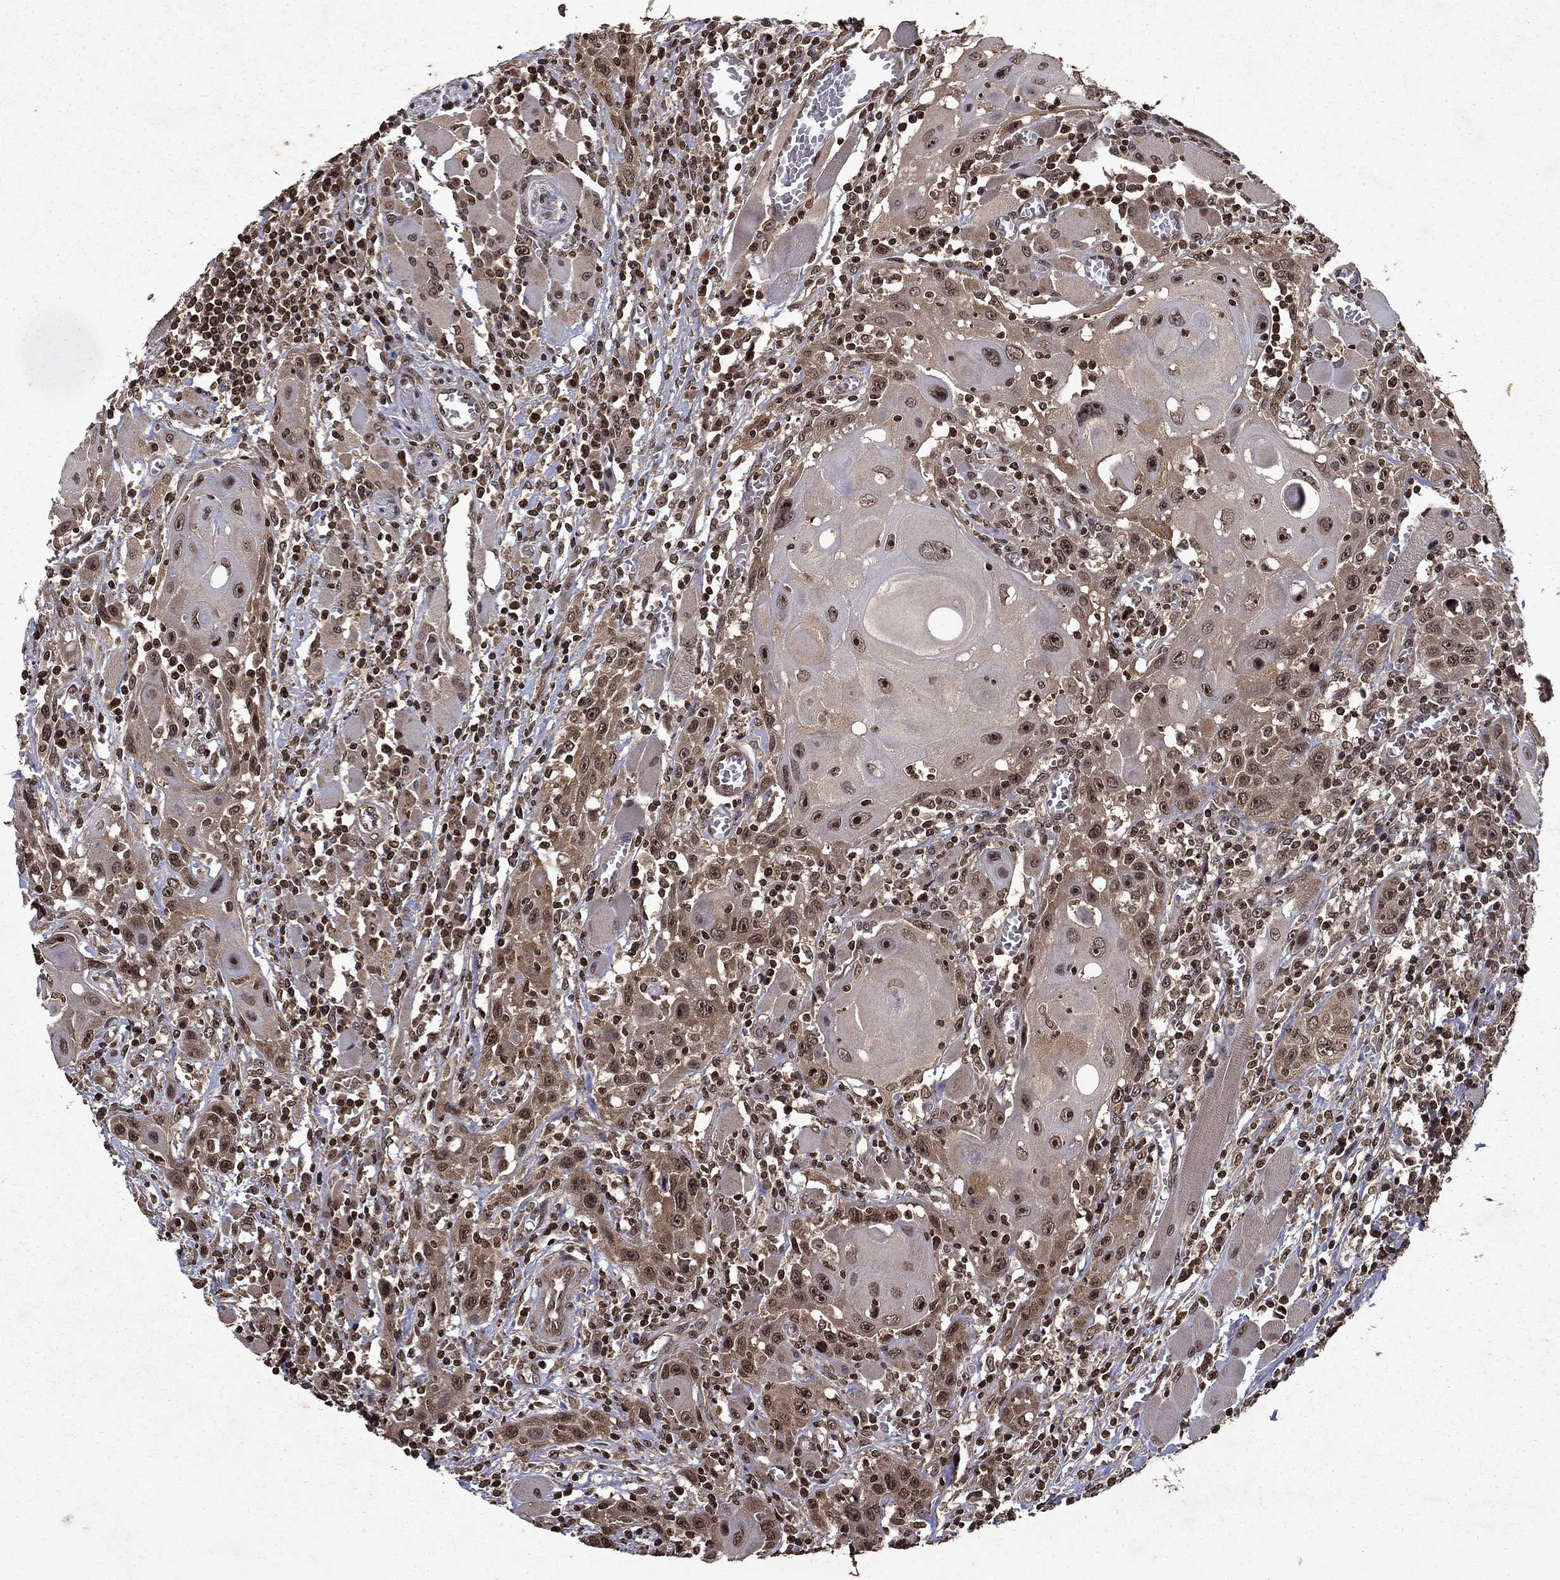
{"staining": {"intensity": "moderate", "quantity": "25%-75%", "location": "cytoplasmic/membranous,nuclear"}, "tissue": "head and neck cancer", "cell_type": "Tumor cells", "image_type": "cancer", "snomed": [{"axis": "morphology", "description": "Normal tissue, NOS"}, {"axis": "morphology", "description": "Squamous cell carcinoma, NOS"}, {"axis": "topography", "description": "Oral tissue"}, {"axis": "topography", "description": "Head-Neck"}], "caption": "Moderate cytoplasmic/membranous and nuclear protein staining is appreciated in about 25%-75% of tumor cells in squamous cell carcinoma (head and neck). (brown staining indicates protein expression, while blue staining denotes nuclei).", "gene": "PIN4", "patient": {"sex": "male", "age": 71}}